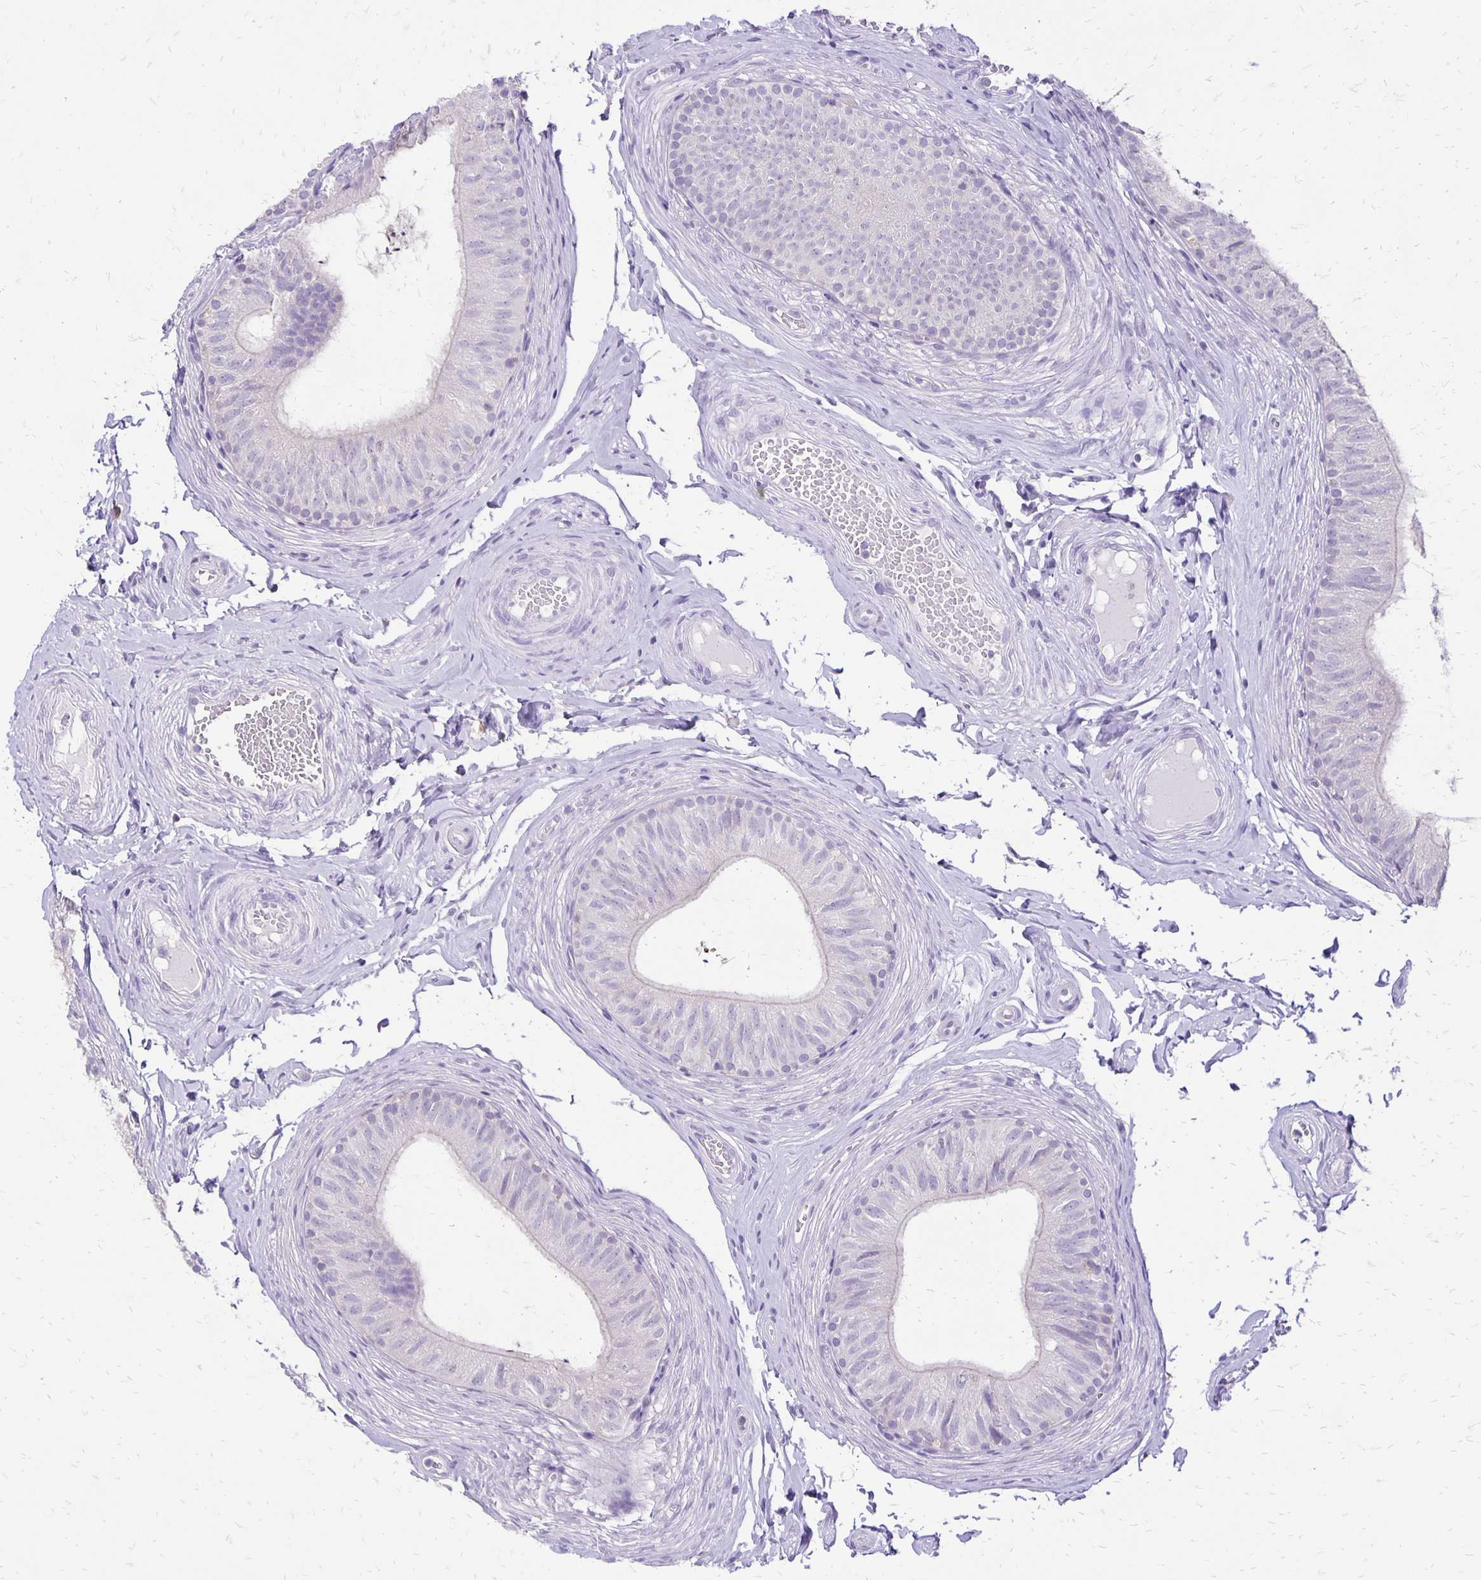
{"staining": {"intensity": "negative", "quantity": "none", "location": "none"}, "tissue": "epididymis", "cell_type": "Glandular cells", "image_type": "normal", "snomed": [{"axis": "morphology", "description": "Normal tissue, NOS"}, {"axis": "topography", "description": "Epididymis, spermatic cord, NOS"}, {"axis": "topography", "description": "Epididymis"}, {"axis": "topography", "description": "Peripheral nerve tissue"}], "caption": "Immunohistochemical staining of unremarkable epididymis reveals no significant staining in glandular cells. Nuclei are stained in blue.", "gene": "ANKRD45", "patient": {"sex": "male", "age": 29}}